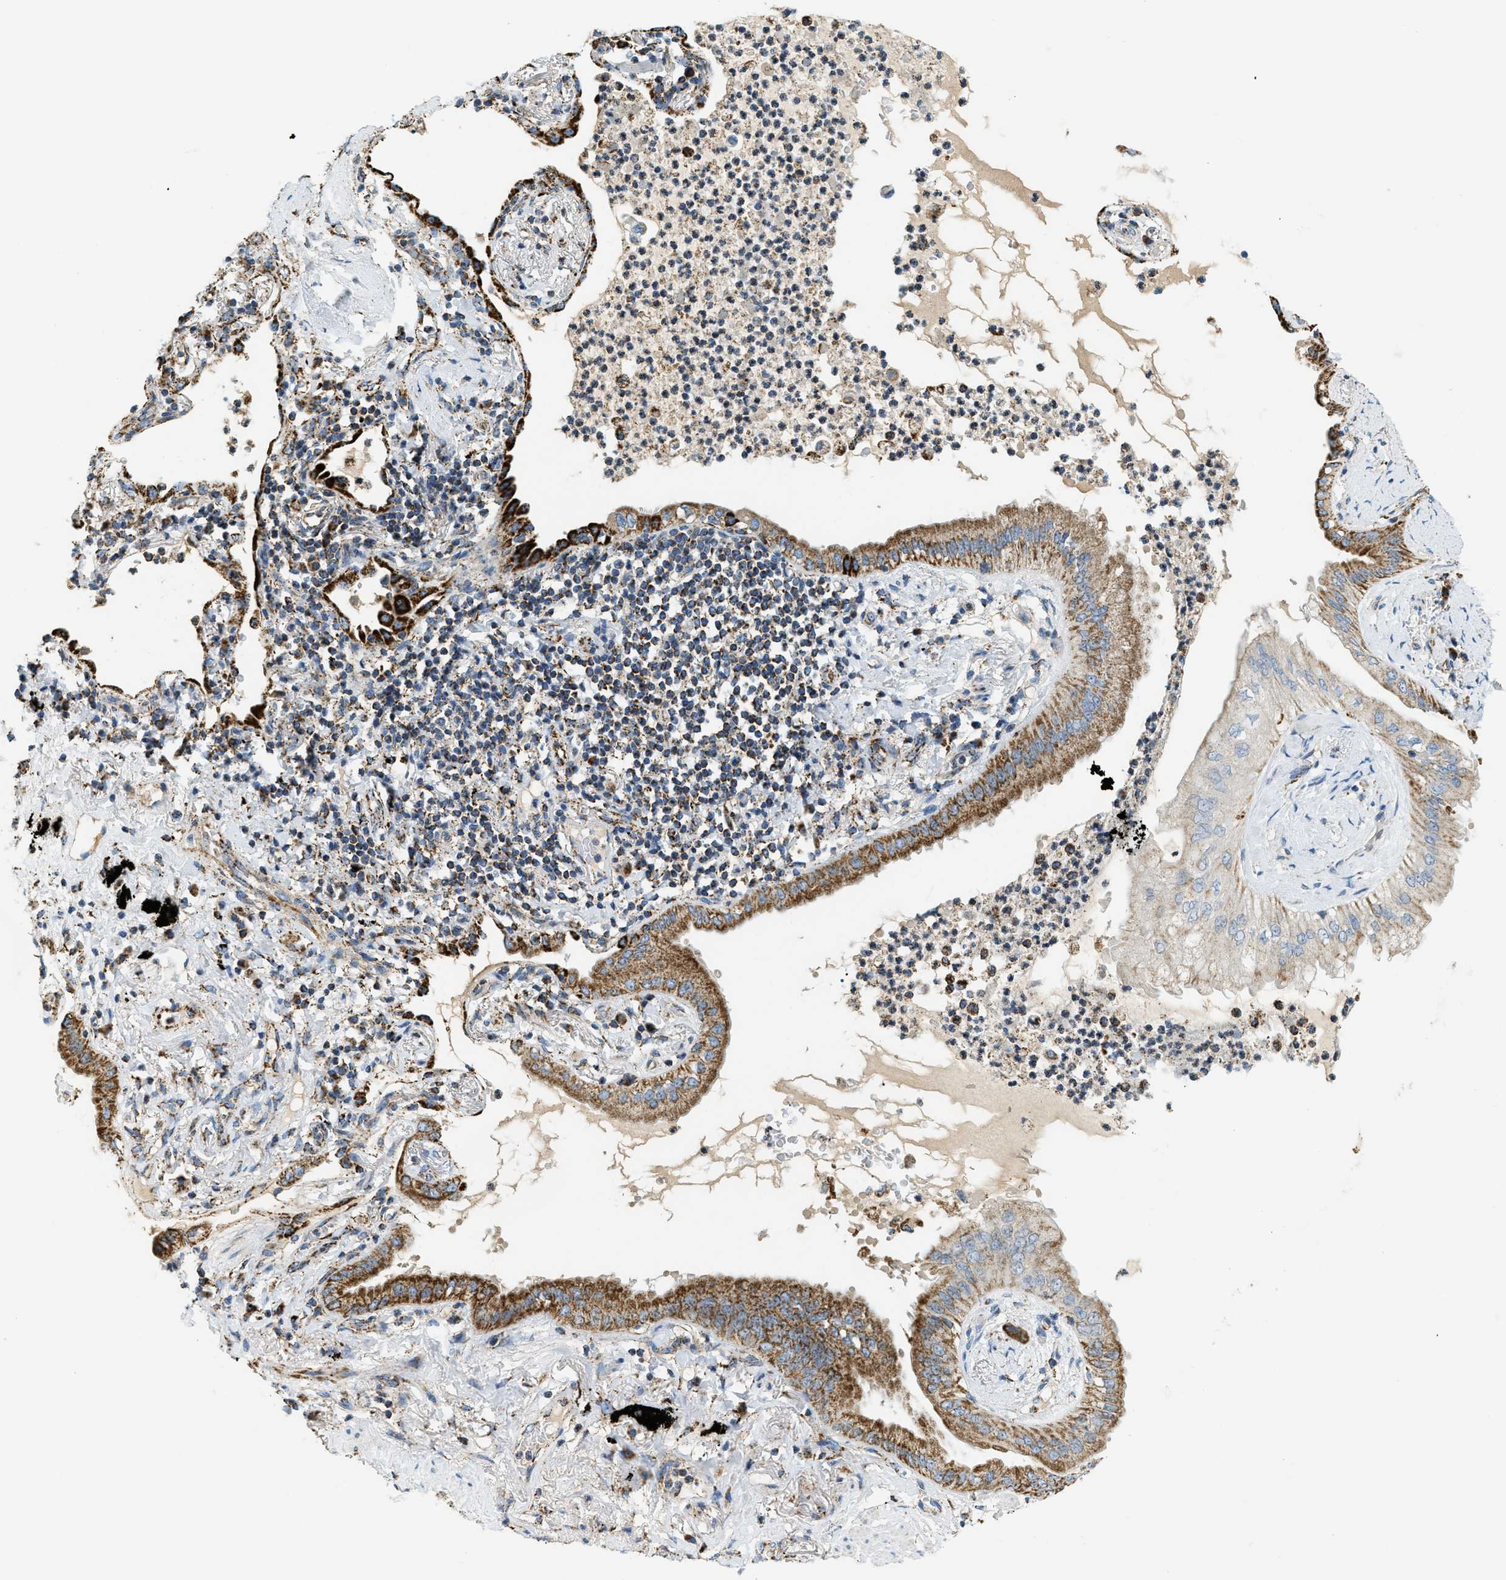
{"staining": {"intensity": "moderate", "quantity": "25%-75%", "location": "cytoplasmic/membranous"}, "tissue": "lung cancer", "cell_type": "Tumor cells", "image_type": "cancer", "snomed": [{"axis": "morphology", "description": "Normal tissue, NOS"}, {"axis": "morphology", "description": "Adenocarcinoma, NOS"}, {"axis": "topography", "description": "Bronchus"}, {"axis": "topography", "description": "Lung"}], "caption": "A brown stain labels moderate cytoplasmic/membranous positivity of a protein in lung cancer (adenocarcinoma) tumor cells.", "gene": "HLCS", "patient": {"sex": "female", "age": 70}}